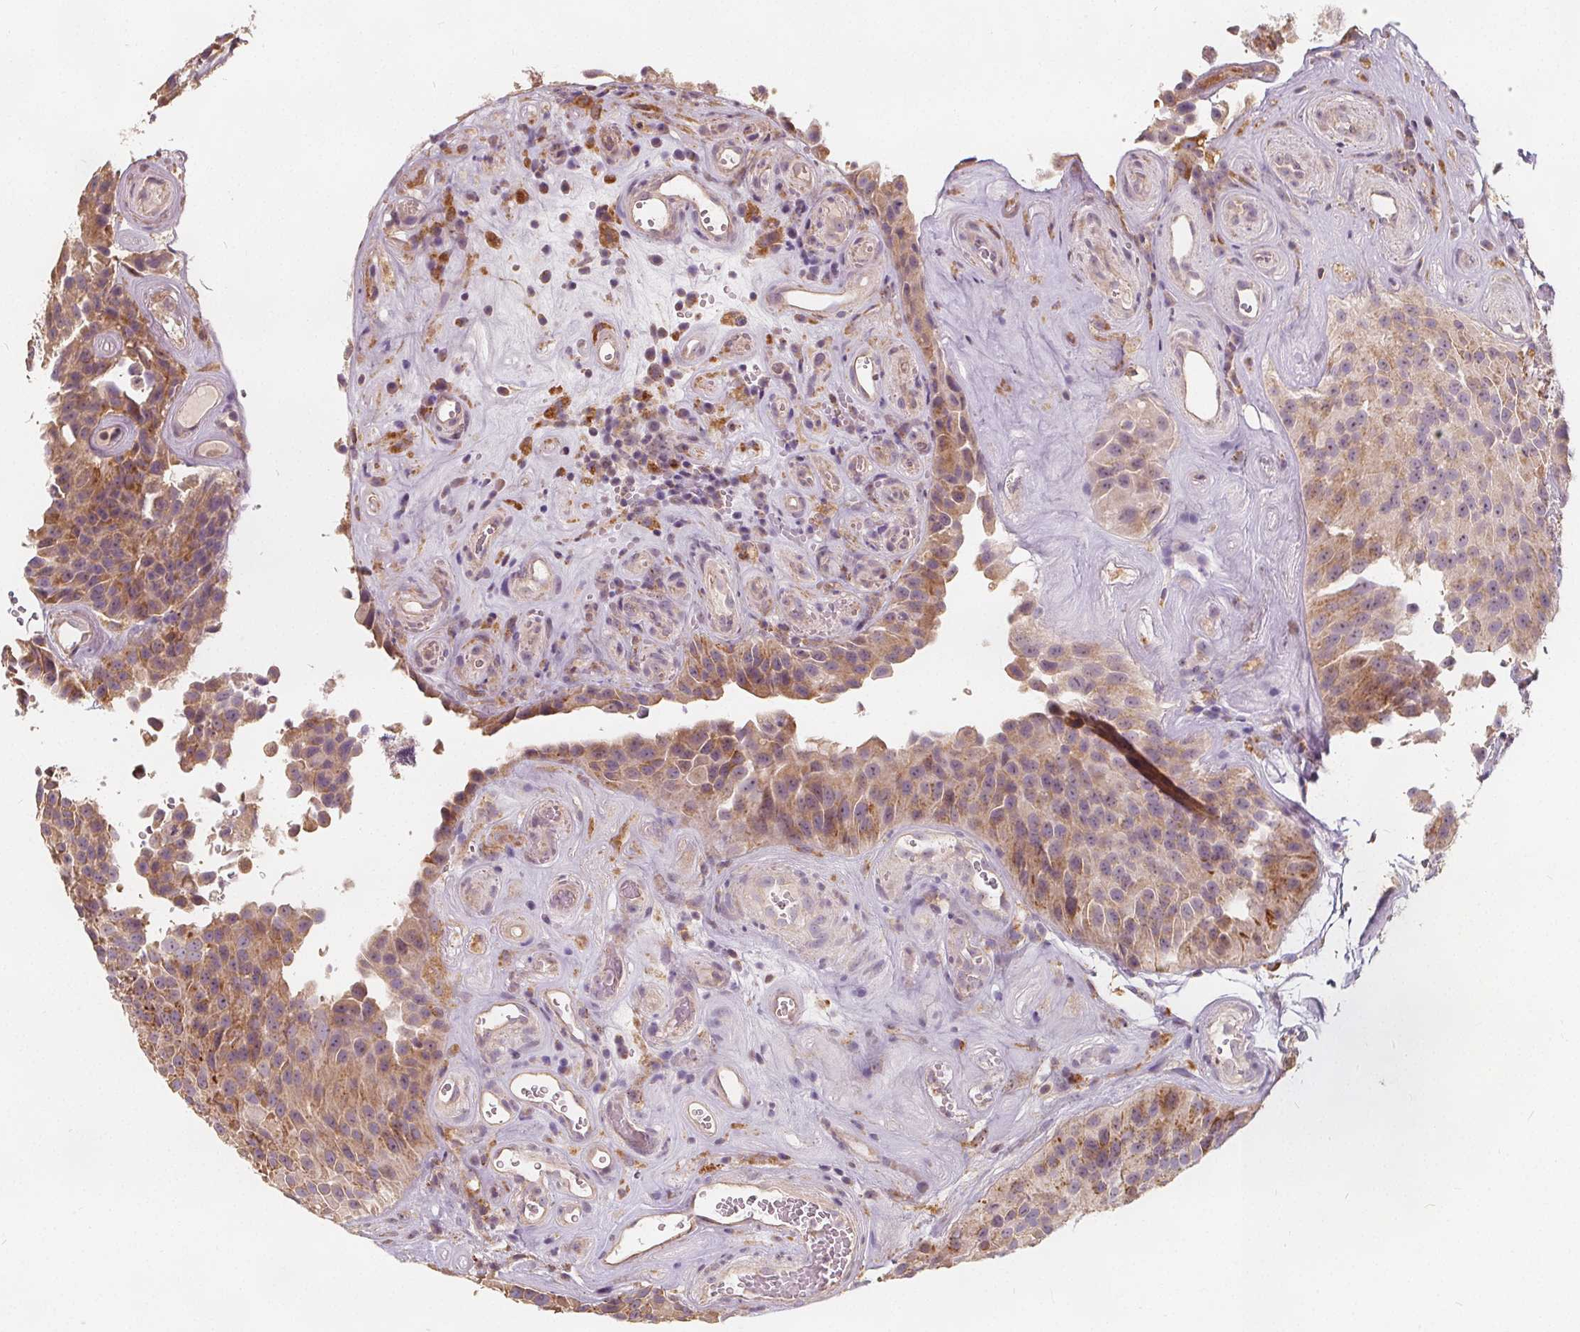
{"staining": {"intensity": "moderate", "quantity": "<25%", "location": "cytoplasmic/membranous"}, "tissue": "urothelial cancer", "cell_type": "Tumor cells", "image_type": "cancer", "snomed": [{"axis": "morphology", "description": "Urothelial carcinoma, Low grade"}, {"axis": "topography", "description": "Urinary bladder"}], "caption": "The image demonstrates immunohistochemical staining of urothelial cancer. There is moderate cytoplasmic/membranous positivity is appreciated in approximately <25% of tumor cells. (Brightfield microscopy of DAB IHC at high magnification).", "gene": "DRC3", "patient": {"sex": "male", "age": 76}}